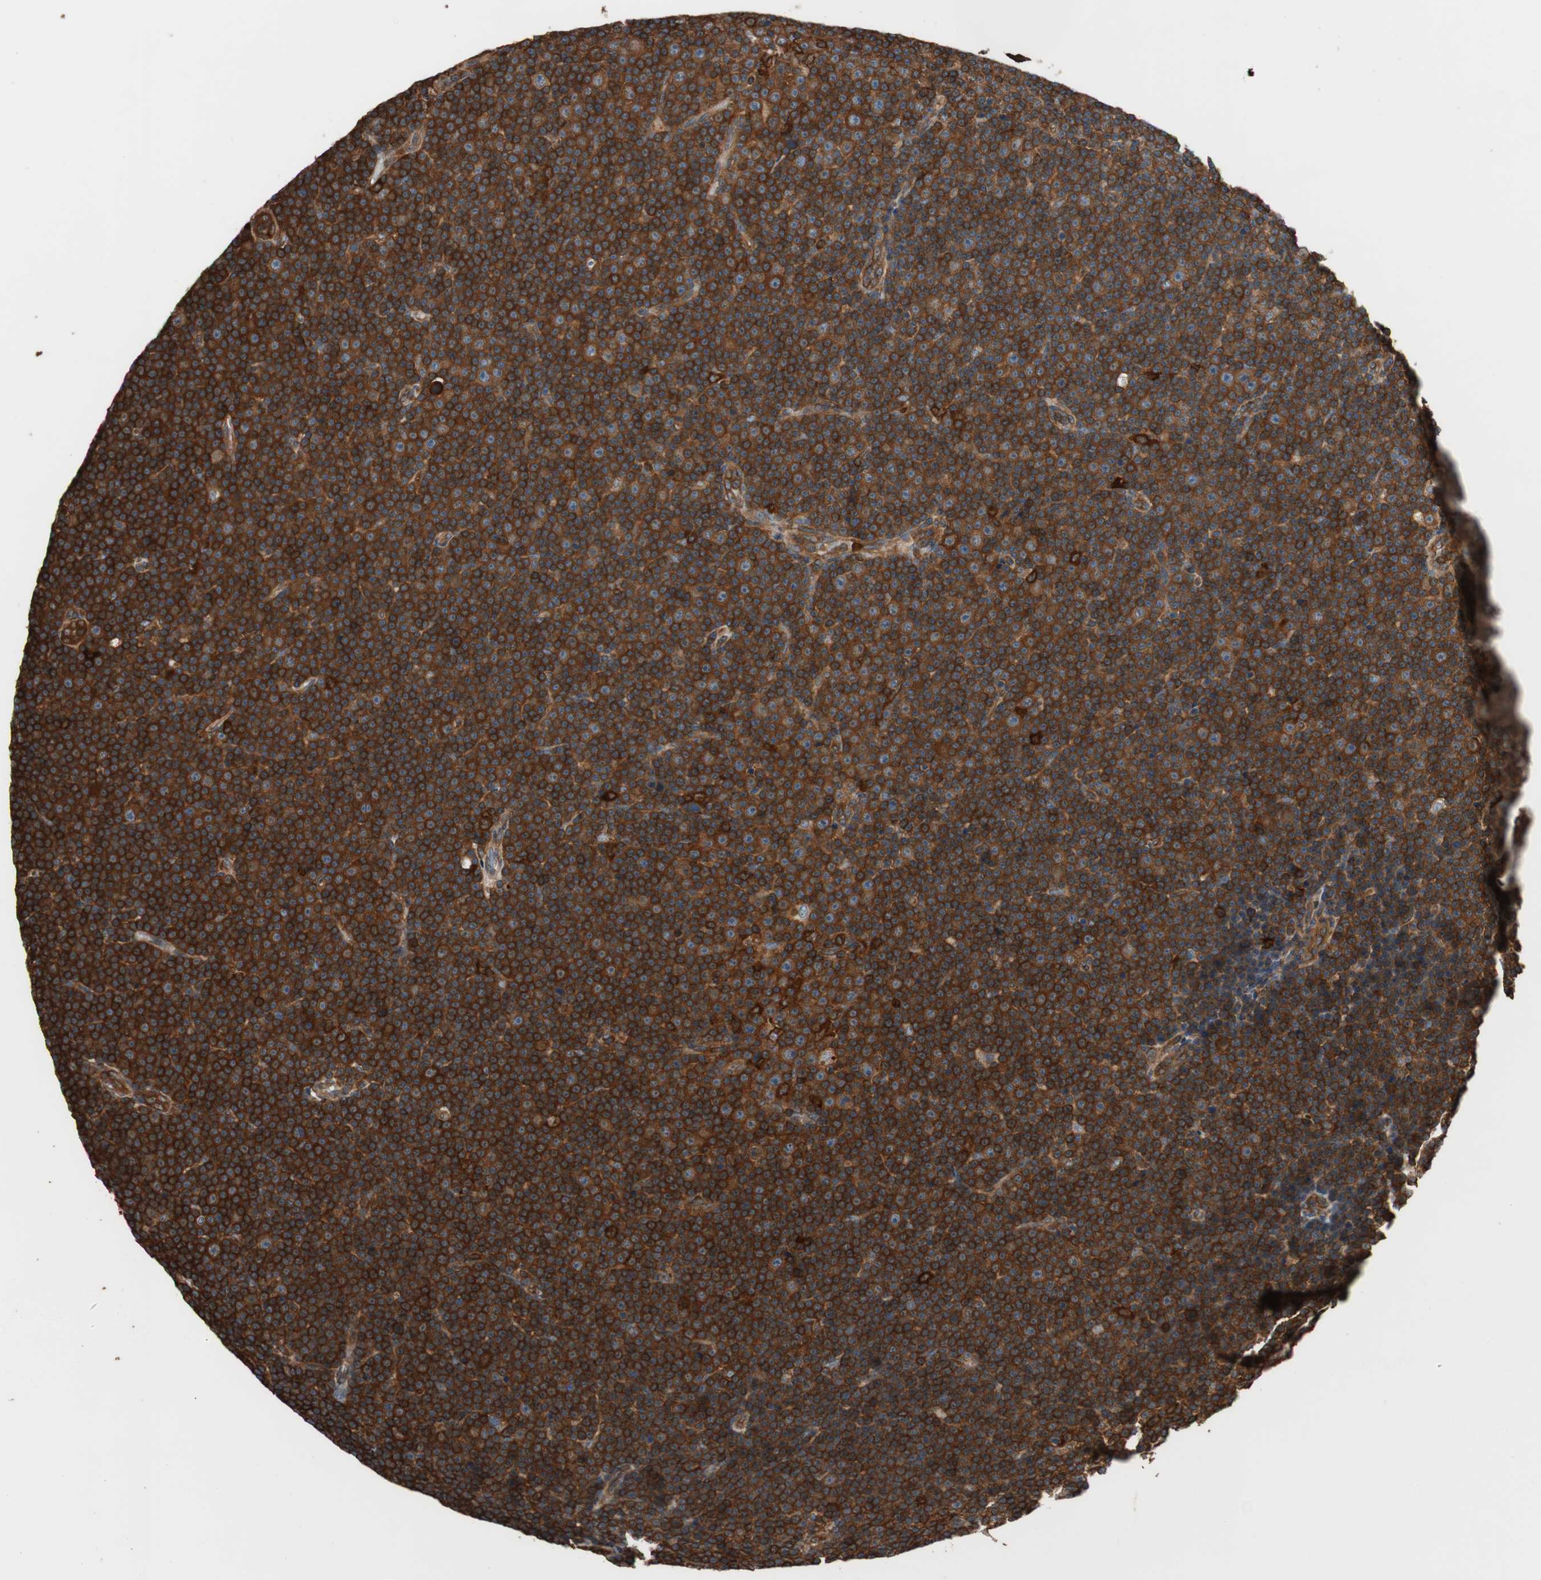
{"staining": {"intensity": "strong", "quantity": ">75%", "location": "cytoplasmic/membranous"}, "tissue": "lymphoma", "cell_type": "Tumor cells", "image_type": "cancer", "snomed": [{"axis": "morphology", "description": "Malignant lymphoma, non-Hodgkin's type, Low grade"}, {"axis": "topography", "description": "Lymph node"}], "caption": "Protein staining of low-grade malignant lymphoma, non-Hodgkin's type tissue demonstrates strong cytoplasmic/membranous staining in approximately >75% of tumor cells.", "gene": "VASP", "patient": {"sex": "female", "age": 67}}